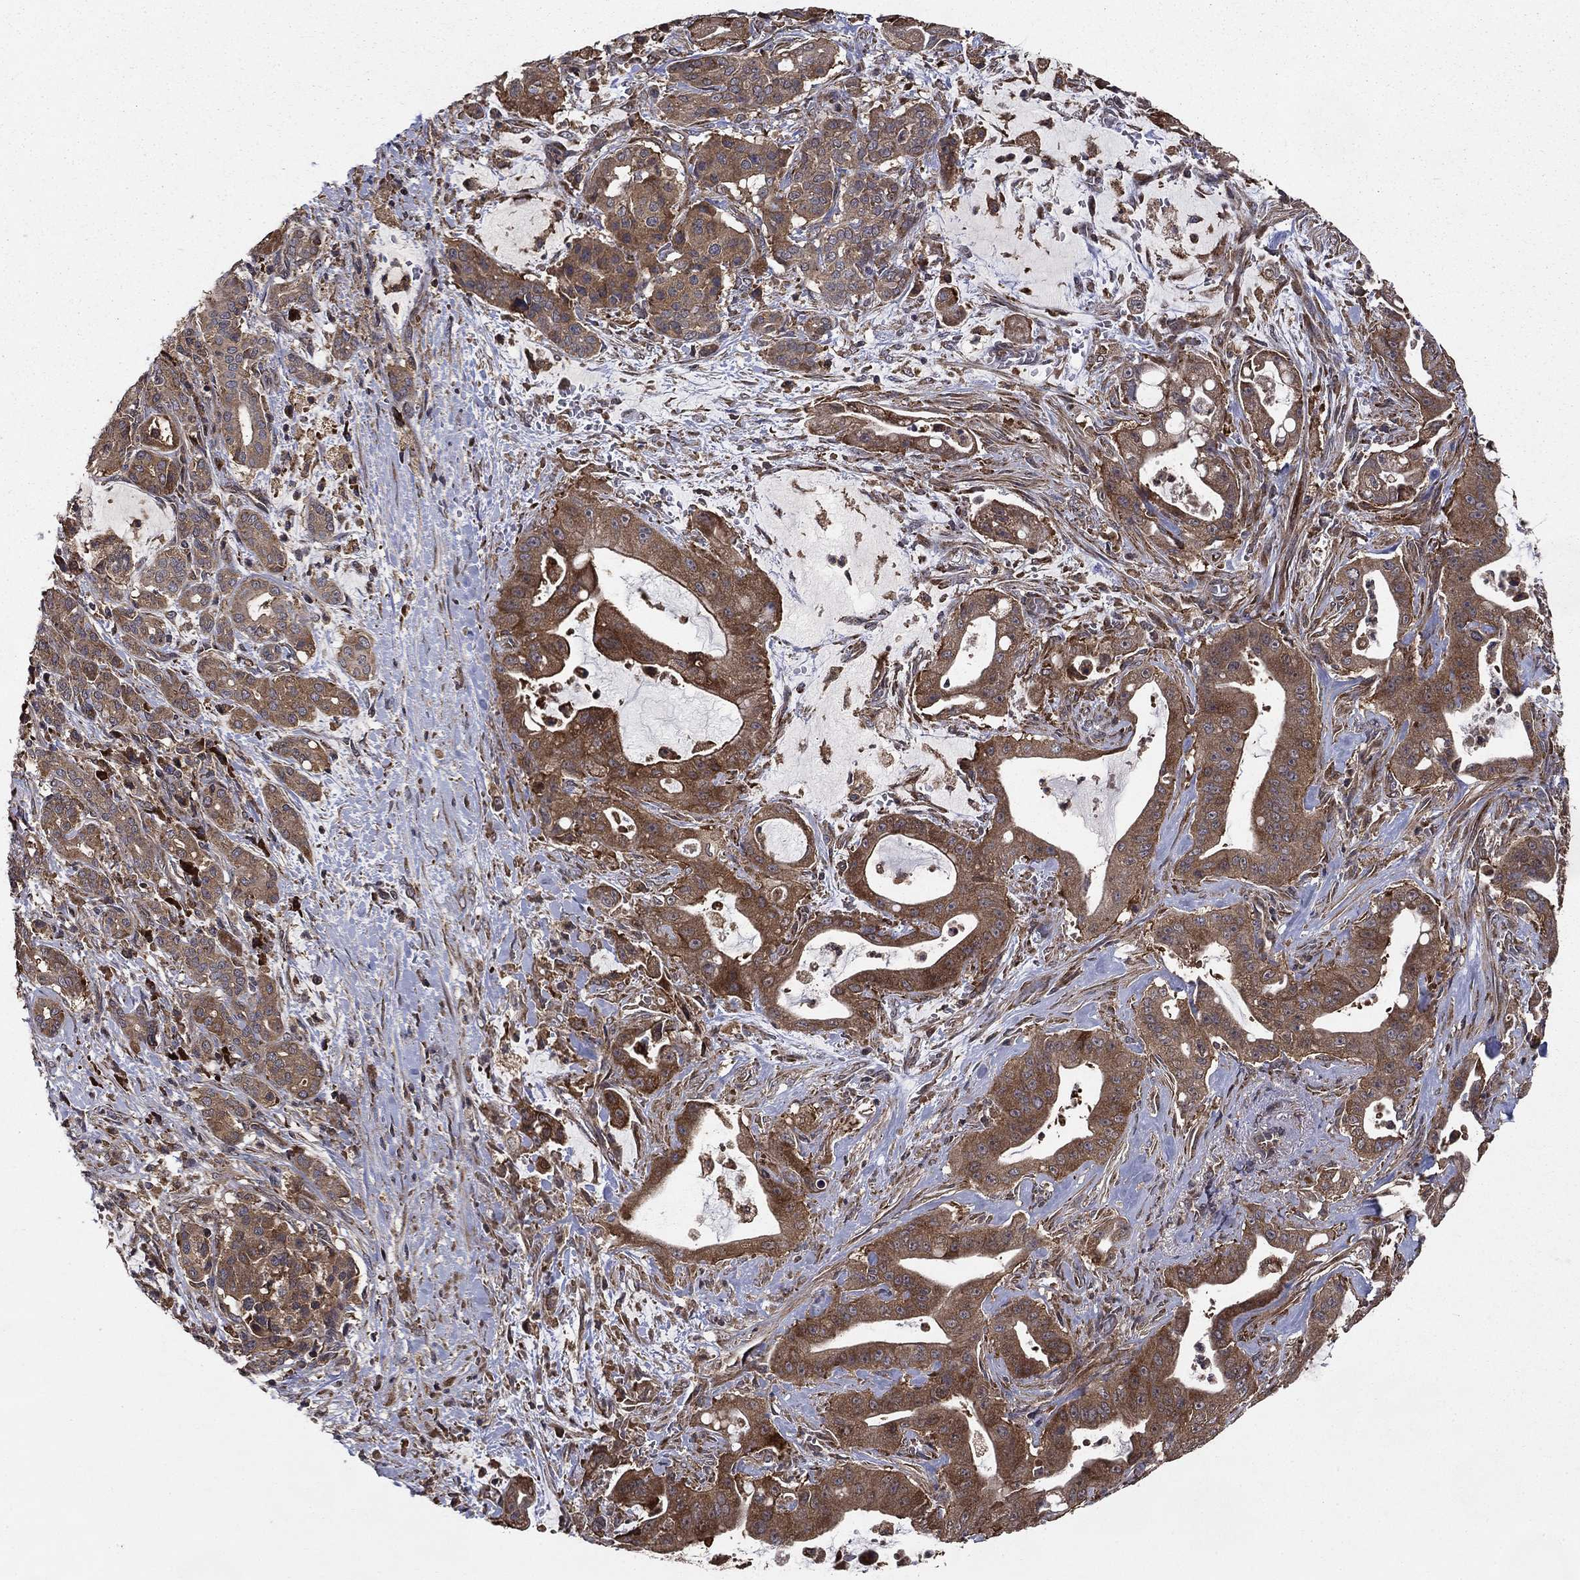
{"staining": {"intensity": "moderate", "quantity": ">75%", "location": "cytoplasmic/membranous"}, "tissue": "pancreatic cancer", "cell_type": "Tumor cells", "image_type": "cancer", "snomed": [{"axis": "morphology", "description": "Normal tissue, NOS"}, {"axis": "morphology", "description": "Inflammation, NOS"}, {"axis": "morphology", "description": "Adenocarcinoma, NOS"}, {"axis": "topography", "description": "Pancreas"}], "caption": "Human pancreatic cancer (adenocarcinoma) stained with a brown dye demonstrates moderate cytoplasmic/membranous positive expression in approximately >75% of tumor cells.", "gene": "BABAM2", "patient": {"sex": "male", "age": 57}}